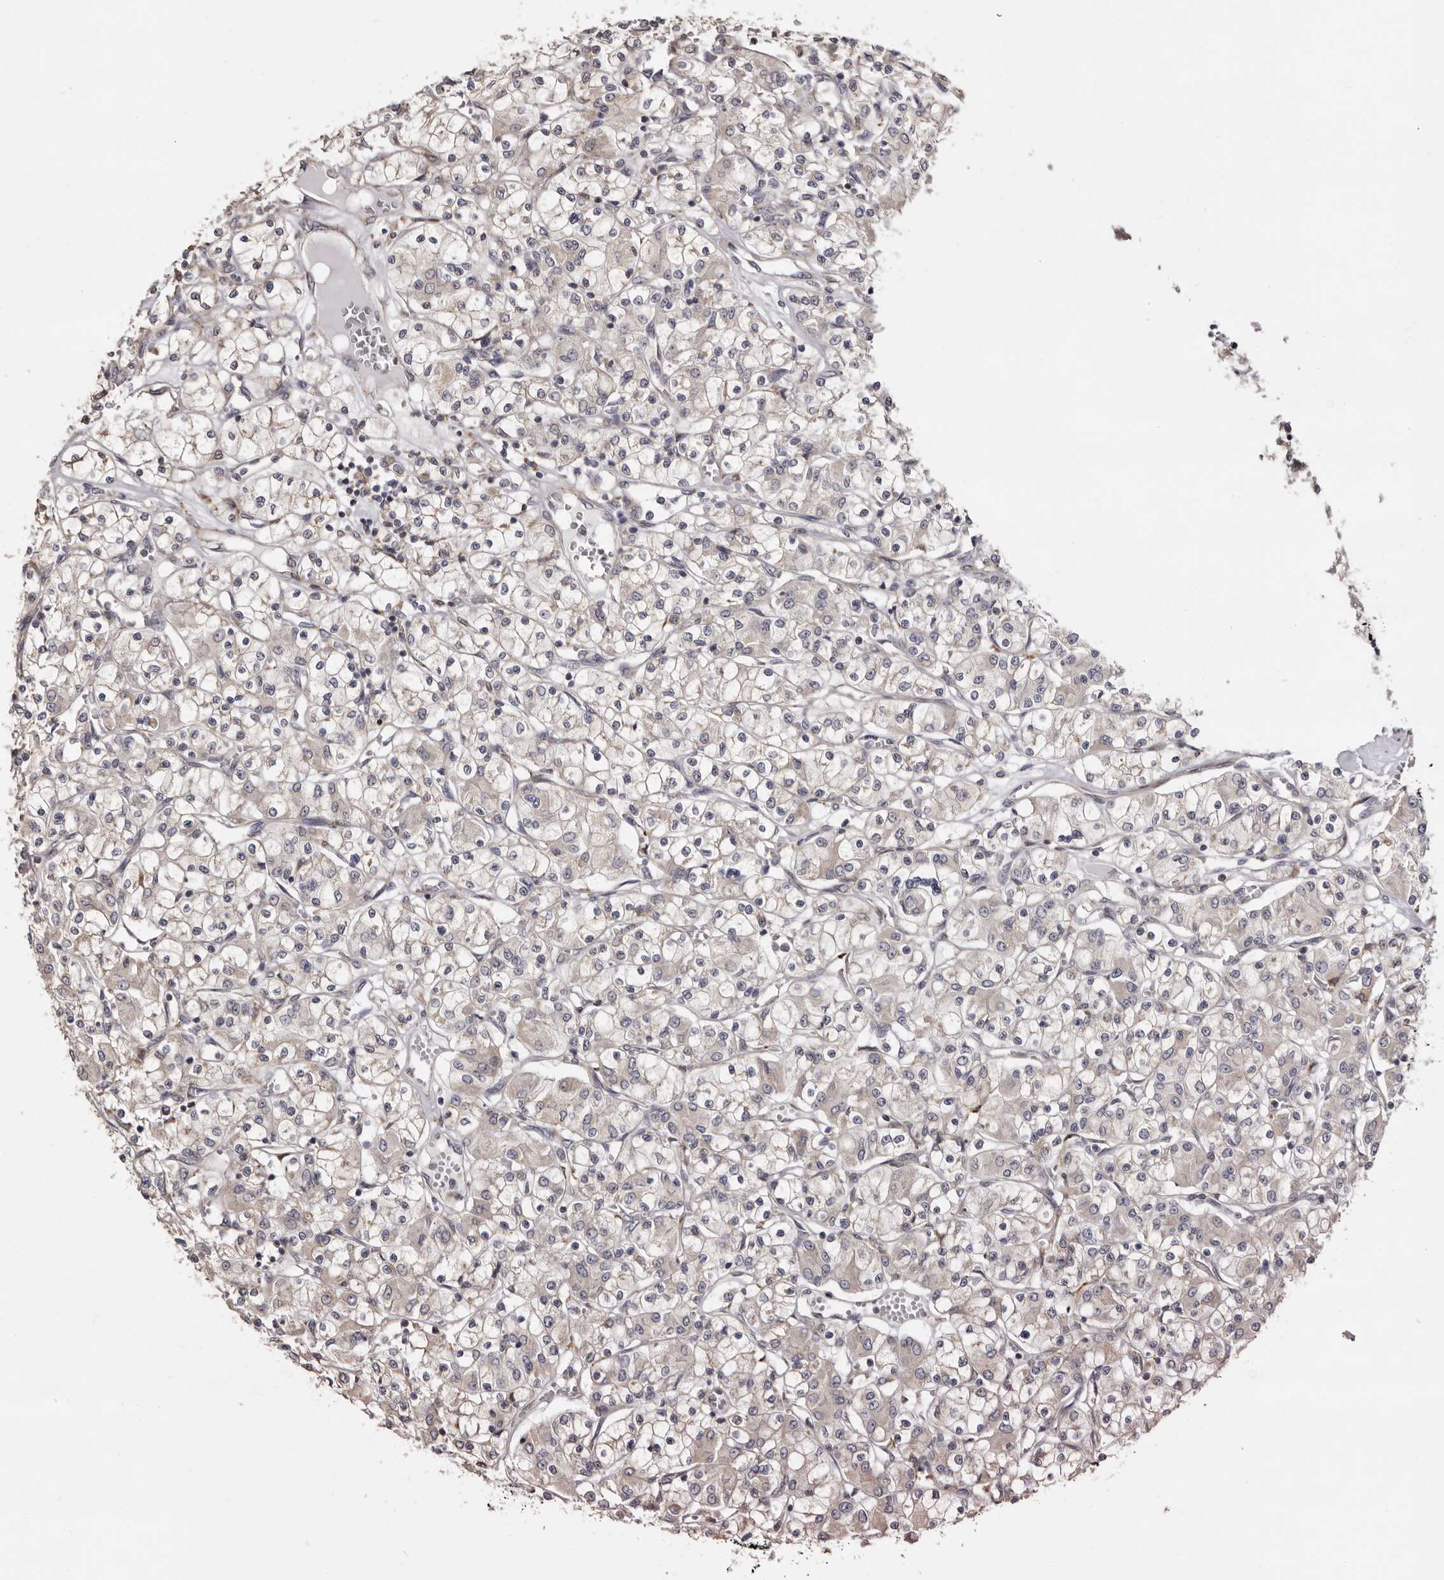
{"staining": {"intensity": "weak", "quantity": "<25%", "location": "cytoplasmic/membranous"}, "tissue": "renal cancer", "cell_type": "Tumor cells", "image_type": "cancer", "snomed": [{"axis": "morphology", "description": "Adenocarcinoma, NOS"}, {"axis": "topography", "description": "Kidney"}], "caption": "Tumor cells are negative for protein expression in human renal adenocarcinoma. (Immunohistochemistry, brightfield microscopy, high magnification).", "gene": "PIGX", "patient": {"sex": "female", "age": 59}}